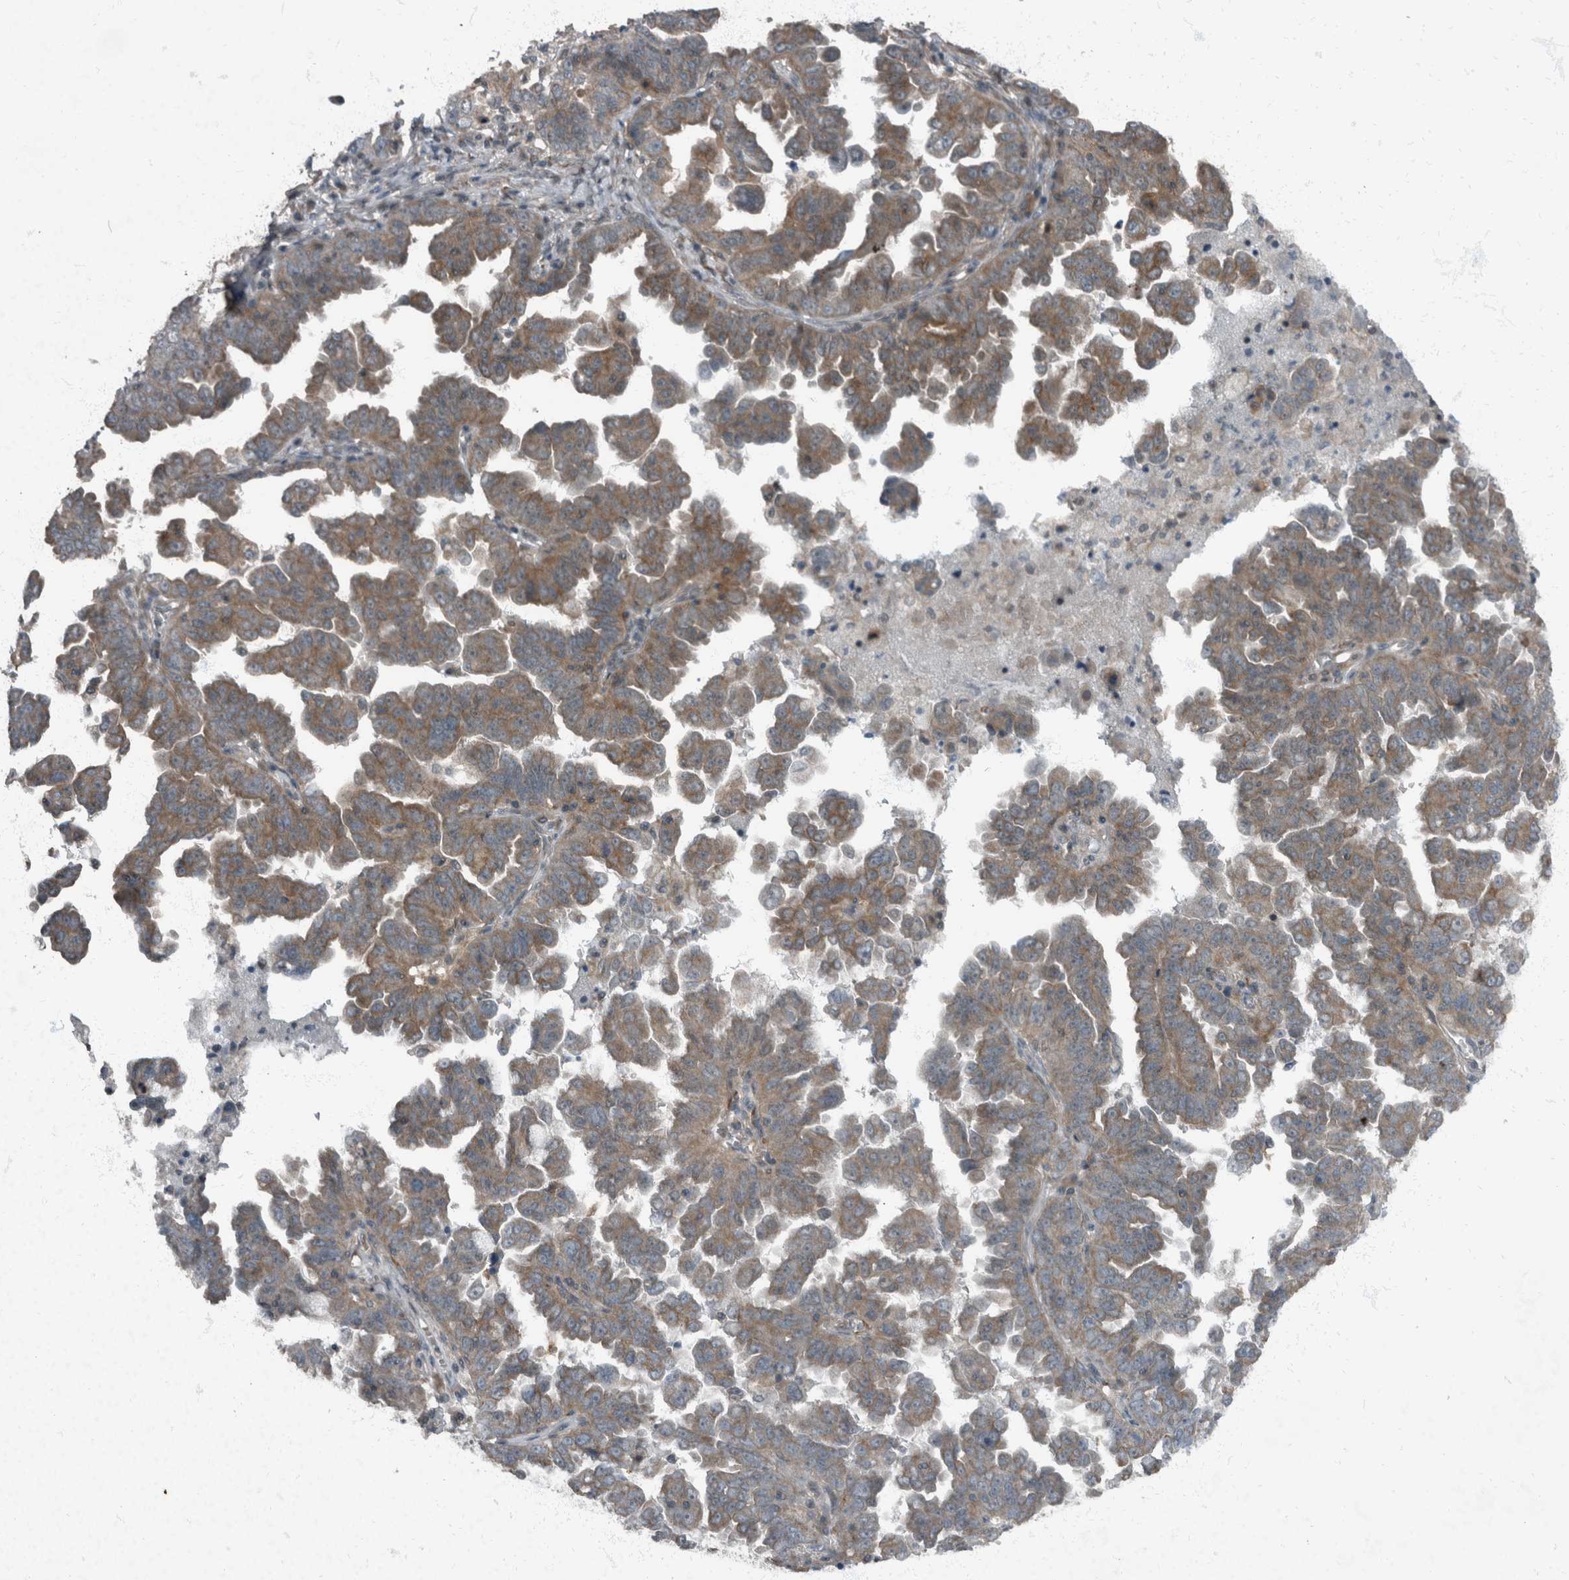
{"staining": {"intensity": "moderate", "quantity": ">75%", "location": "cytoplasmic/membranous"}, "tissue": "ovarian cancer", "cell_type": "Tumor cells", "image_type": "cancer", "snomed": [{"axis": "morphology", "description": "Carcinoma, endometroid"}, {"axis": "topography", "description": "Ovary"}], "caption": "High-power microscopy captured an immunohistochemistry (IHC) micrograph of ovarian endometroid carcinoma, revealing moderate cytoplasmic/membranous positivity in approximately >75% of tumor cells. The protein of interest is stained brown, and the nuclei are stained in blue (DAB (3,3'-diaminobenzidine) IHC with brightfield microscopy, high magnification).", "gene": "RABGGTB", "patient": {"sex": "female", "age": 62}}